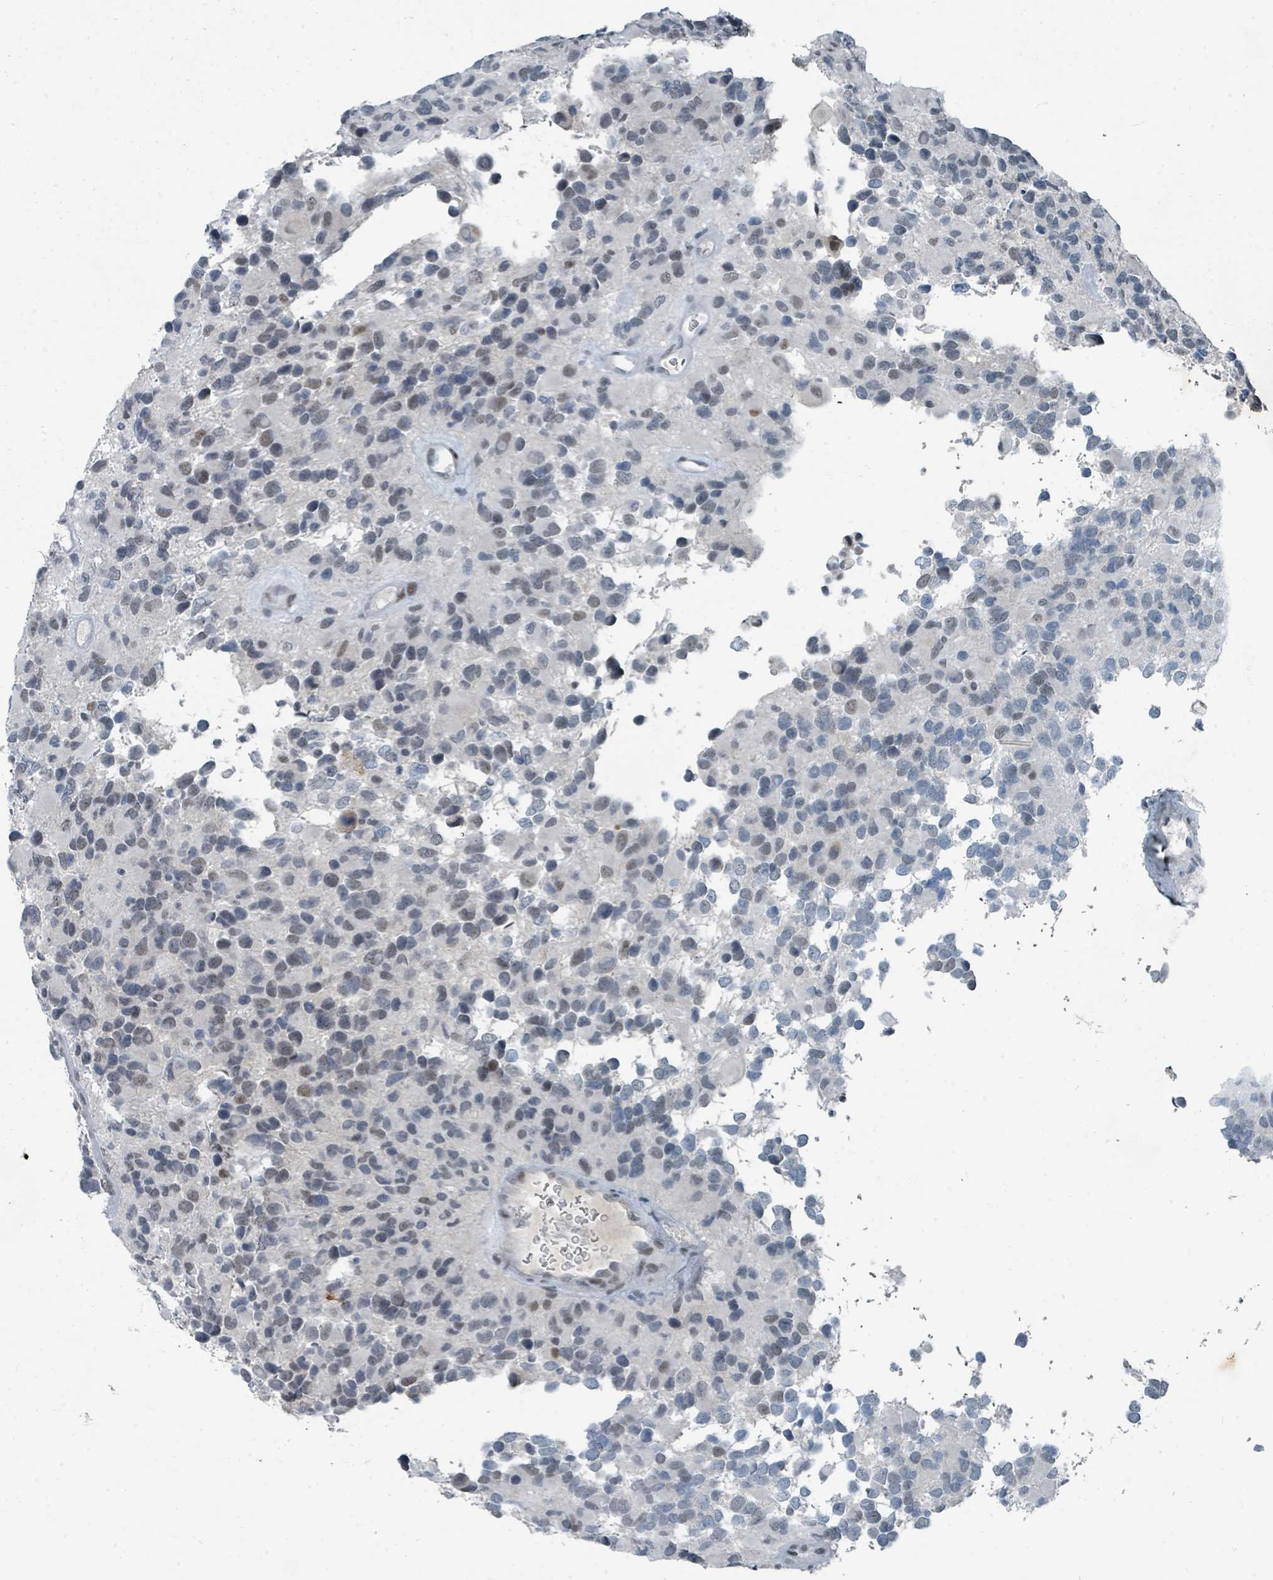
{"staining": {"intensity": "moderate", "quantity": "<25%", "location": "nuclear"}, "tissue": "glioma", "cell_type": "Tumor cells", "image_type": "cancer", "snomed": [{"axis": "morphology", "description": "Glioma, malignant, High grade"}, {"axis": "topography", "description": "Brain"}], "caption": "Protein staining shows moderate nuclear staining in about <25% of tumor cells in high-grade glioma (malignant).", "gene": "UCK1", "patient": {"sex": "male", "age": 77}}